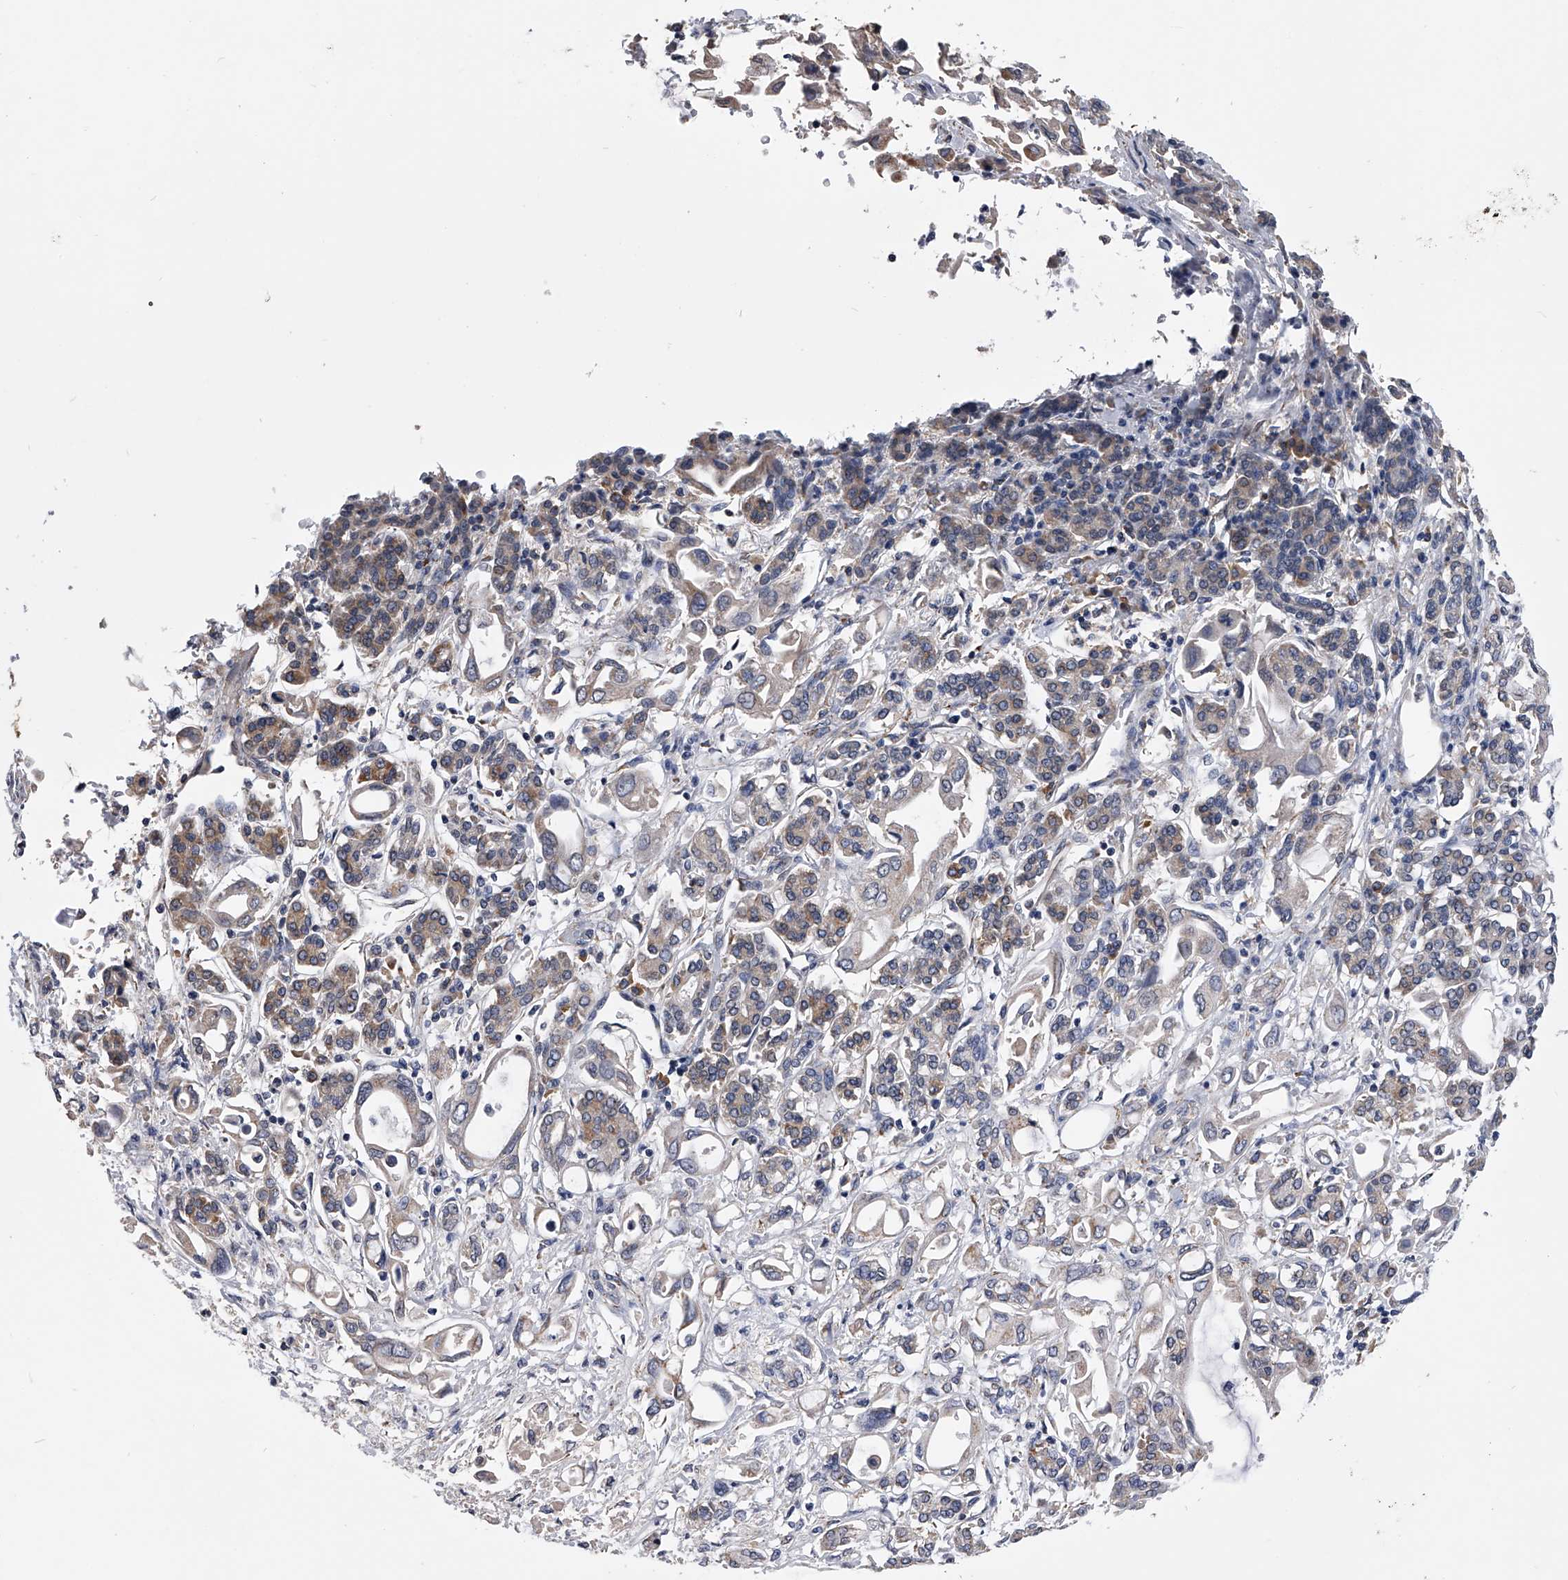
{"staining": {"intensity": "weak", "quantity": "<25%", "location": "cytoplasmic/membranous"}, "tissue": "pancreatic cancer", "cell_type": "Tumor cells", "image_type": "cancer", "snomed": [{"axis": "morphology", "description": "Adenocarcinoma, NOS"}, {"axis": "topography", "description": "Pancreas"}], "caption": "Protein analysis of pancreatic cancer demonstrates no significant positivity in tumor cells. (DAB IHC with hematoxylin counter stain).", "gene": "OAT", "patient": {"sex": "female", "age": 57}}